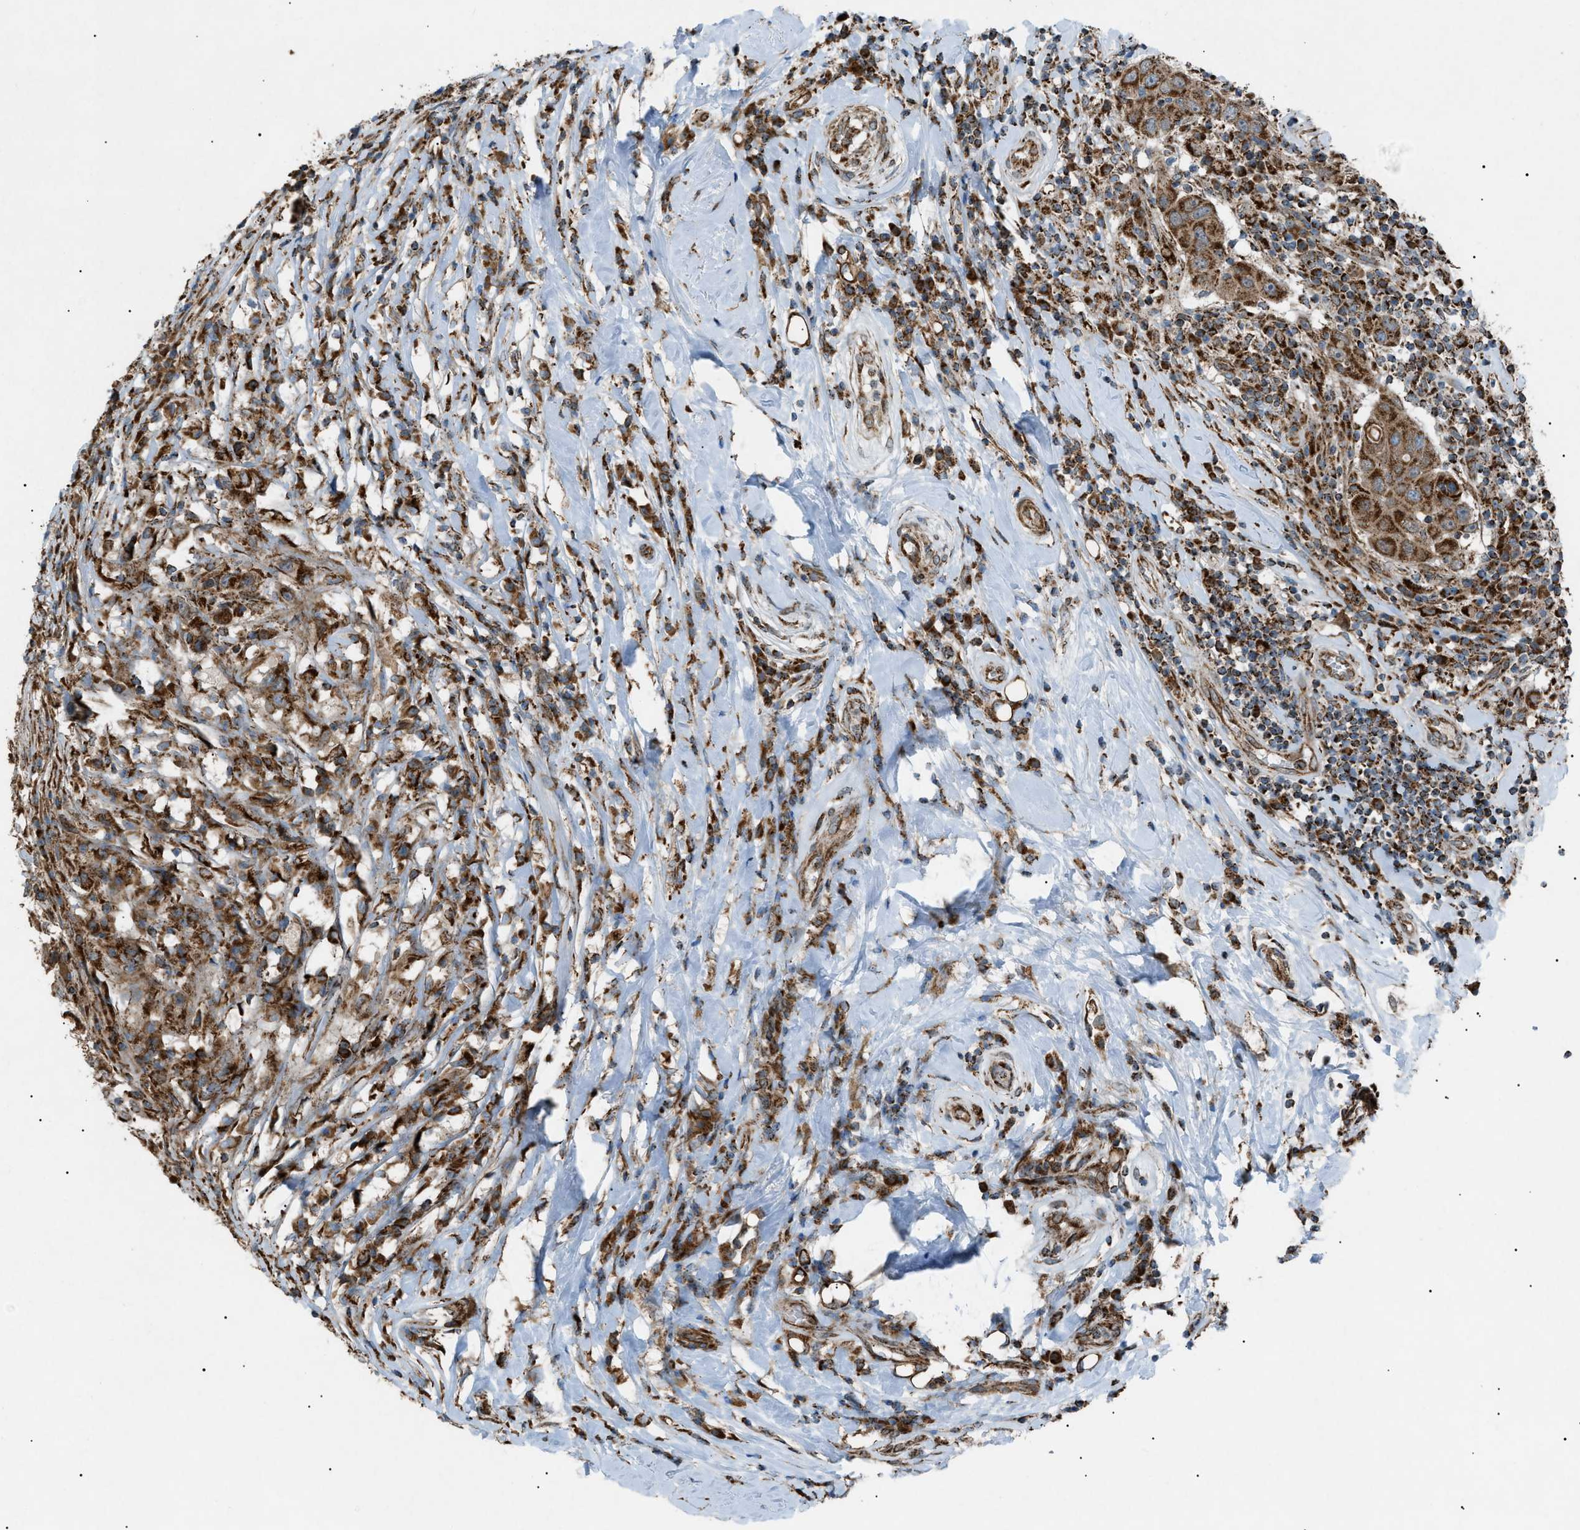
{"staining": {"intensity": "strong", "quantity": ">75%", "location": "cytoplasmic/membranous"}, "tissue": "breast cancer", "cell_type": "Tumor cells", "image_type": "cancer", "snomed": [{"axis": "morphology", "description": "Duct carcinoma"}, {"axis": "topography", "description": "Breast"}], "caption": "Tumor cells show strong cytoplasmic/membranous staining in approximately >75% of cells in breast cancer.", "gene": "C1GALT1C1", "patient": {"sex": "female", "age": 27}}